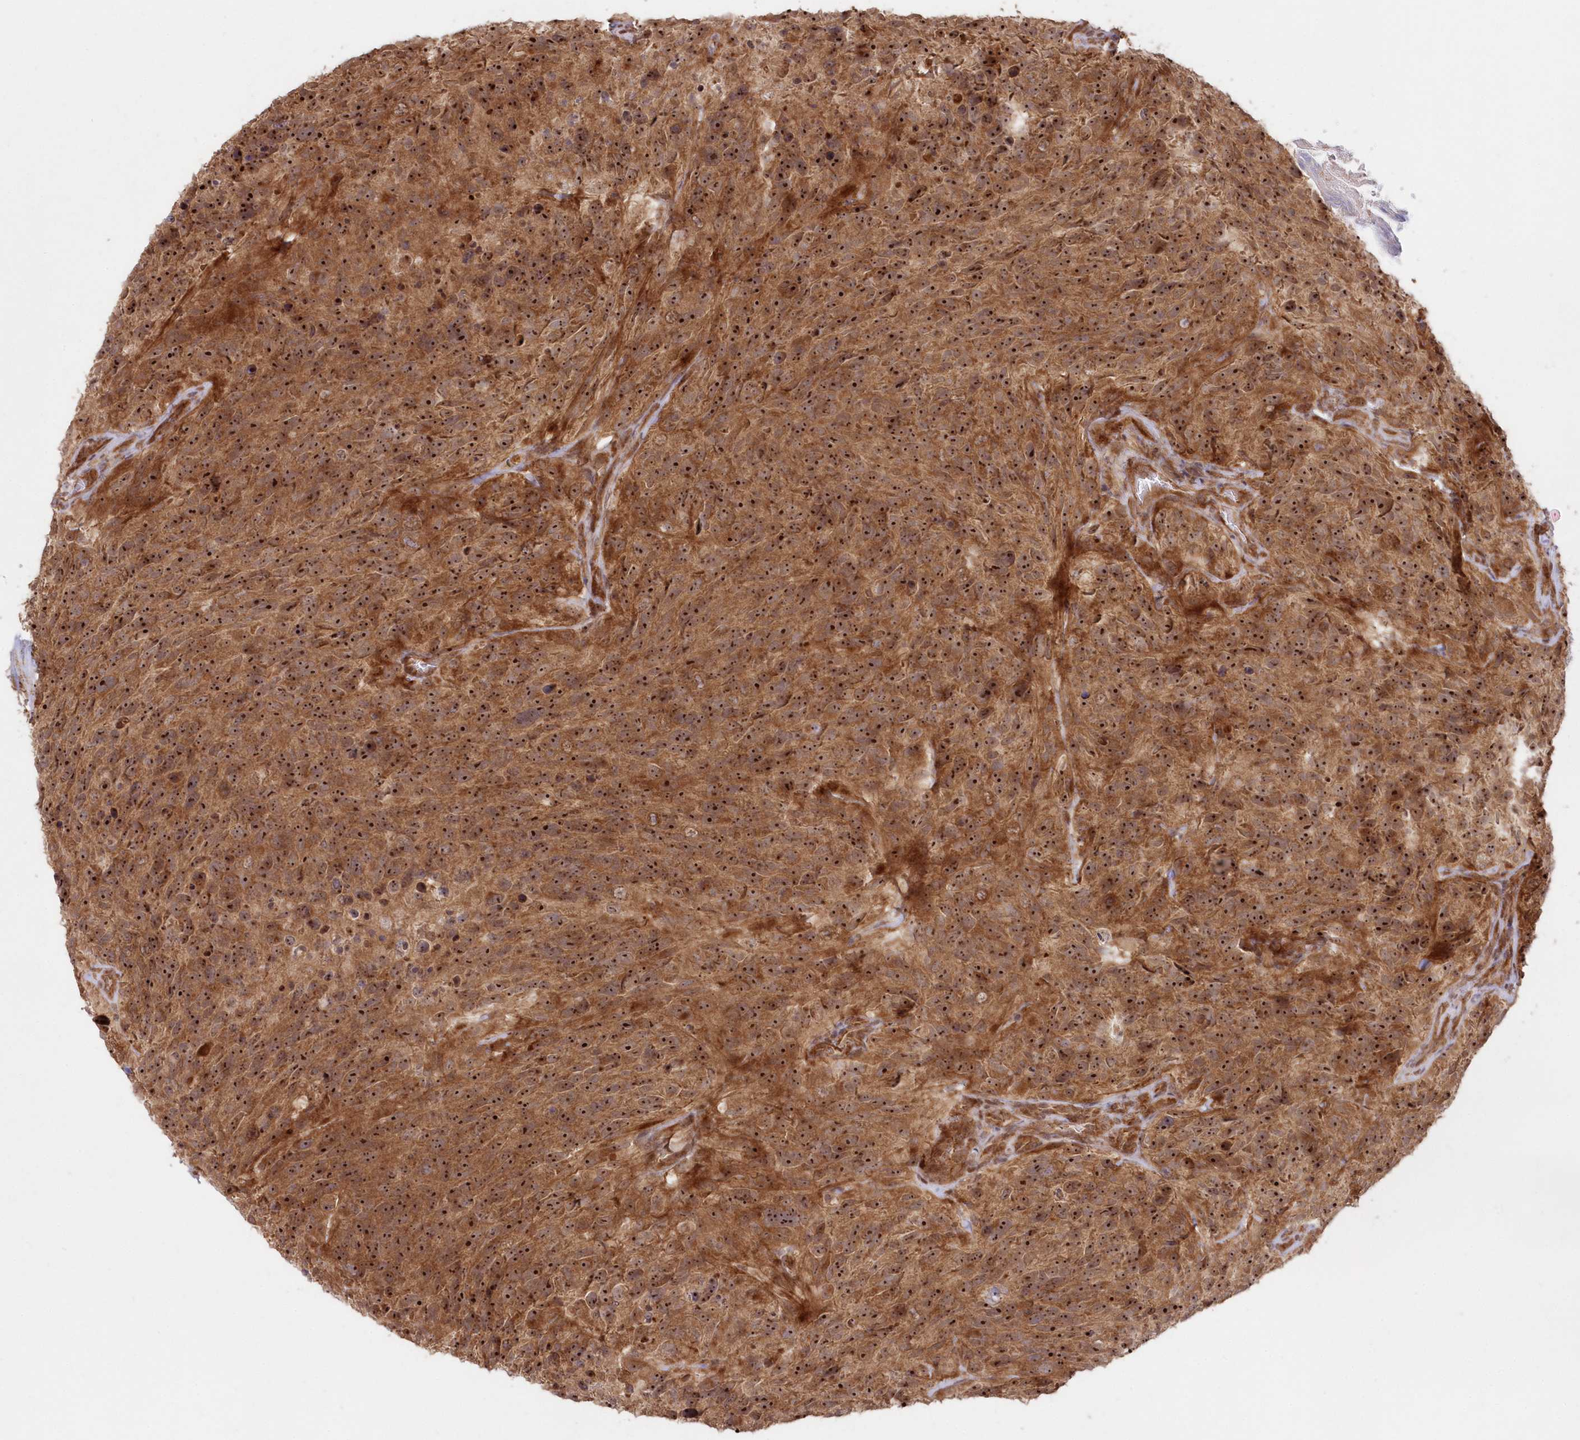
{"staining": {"intensity": "strong", "quantity": ">75%", "location": "cytoplasmic/membranous,nuclear"}, "tissue": "glioma", "cell_type": "Tumor cells", "image_type": "cancer", "snomed": [{"axis": "morphology", "description": "Glioma, malignant, High grade"}, {"axis": "topography", "description": "Brain"}], "caption": "There is high levels of strong cytoplasmic/membranous and nuclear staining in tumor cells of glioma, as demonstrated by immunohistochemical staining (brown color).", "gene": "SERINC1", "patient": {"sex": "male", "age": 69}}